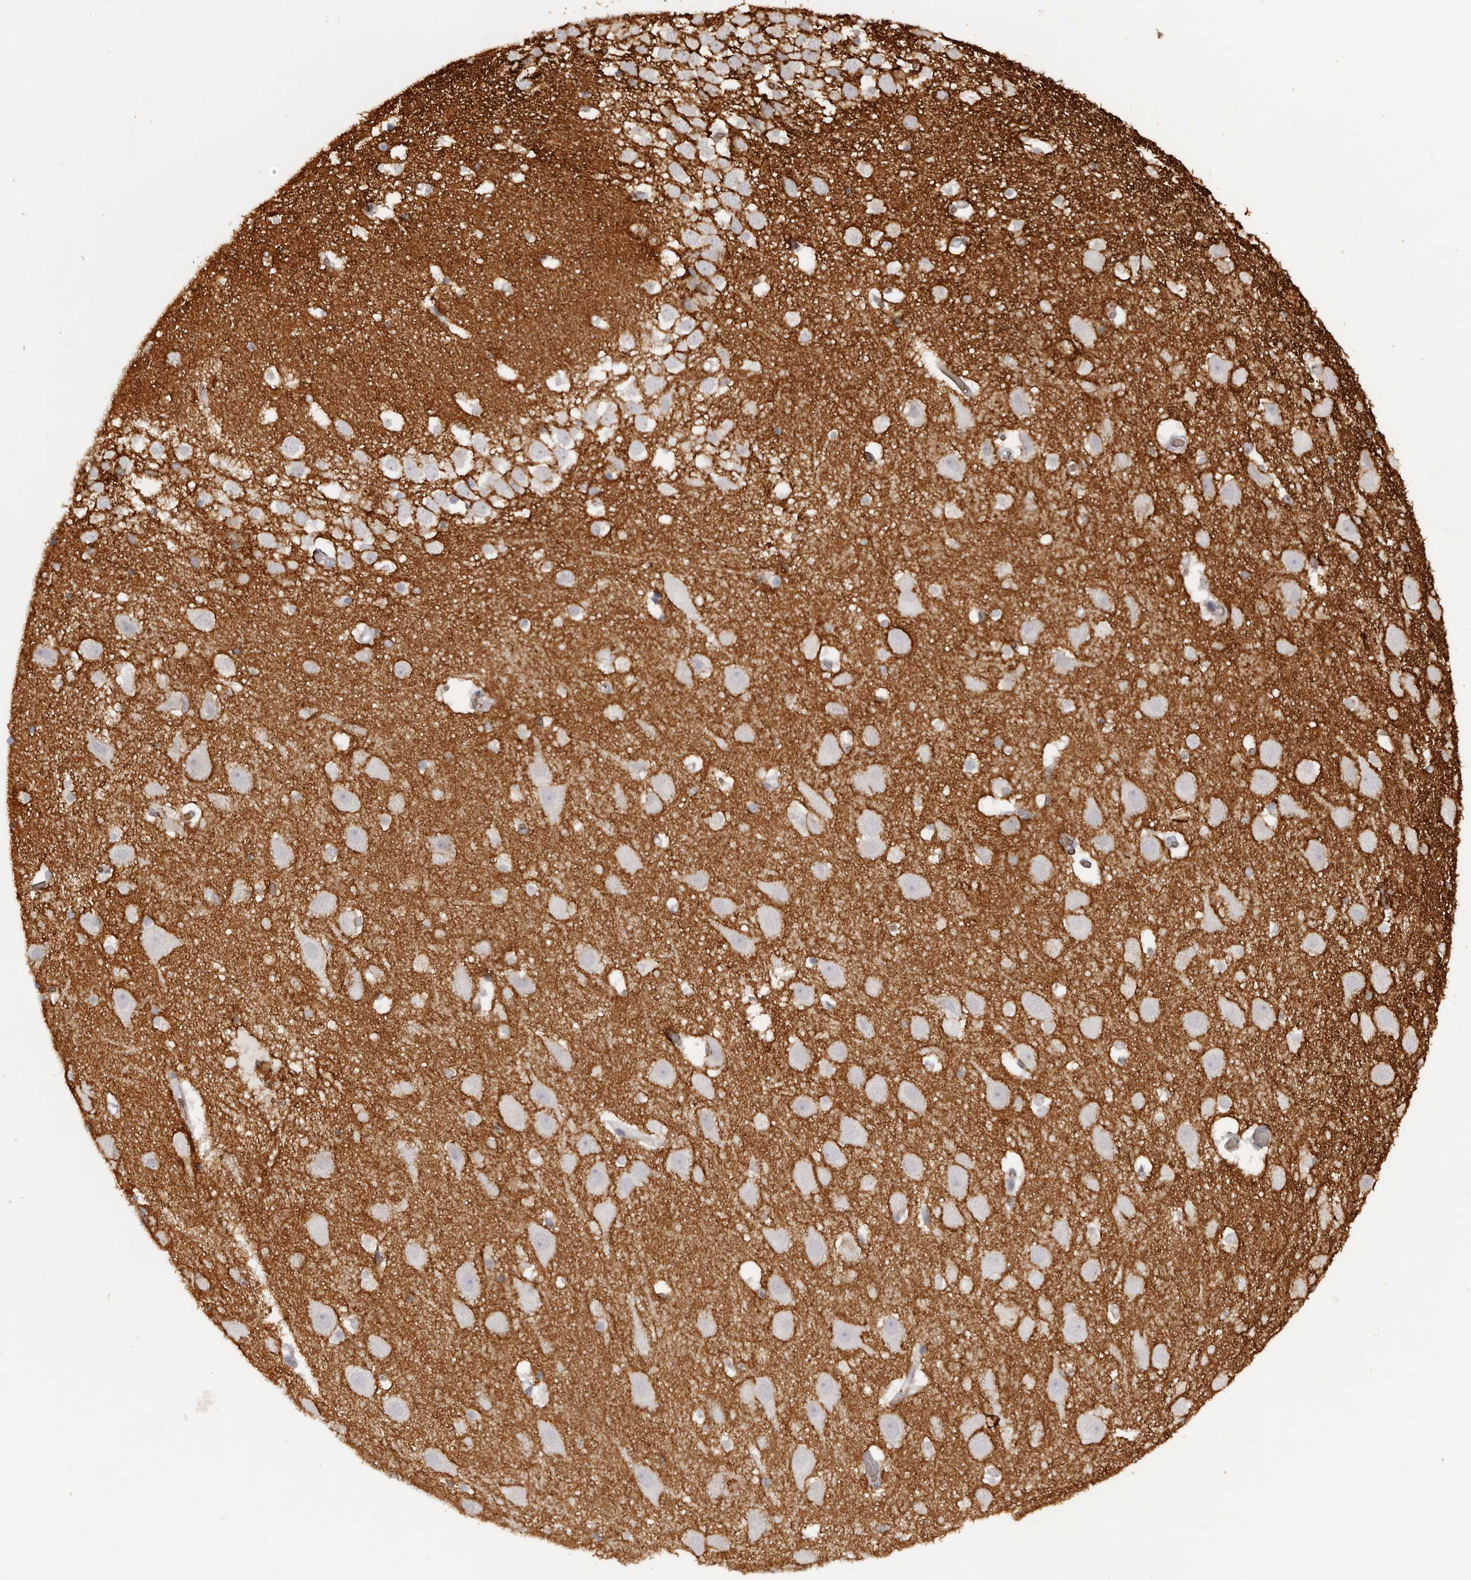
{"staining": {"intensity": "negative", "quantity": "none", "location": "none"}, "tissue": "hippocampus", "cell_type": "Glial cells", "image_type": "normal", "snomed": [{"axis": "morphology", "description": "Normal tissue, NOS"}, {"axis": "topography", "description": "Hippocampus"}], "caption": "DAB (3,3'-diaminobenzidine) immunohistochemical staining of normal human hippocampus demonstrates no significant positivity in glial cells. The staining is performed using DAB (3,3'-diaminobenzidine) brown chromogen with nuclei counter-stained in using hematoxylin.", "gene": "TNR", "patient": {"sex": "female", "age": 52}}